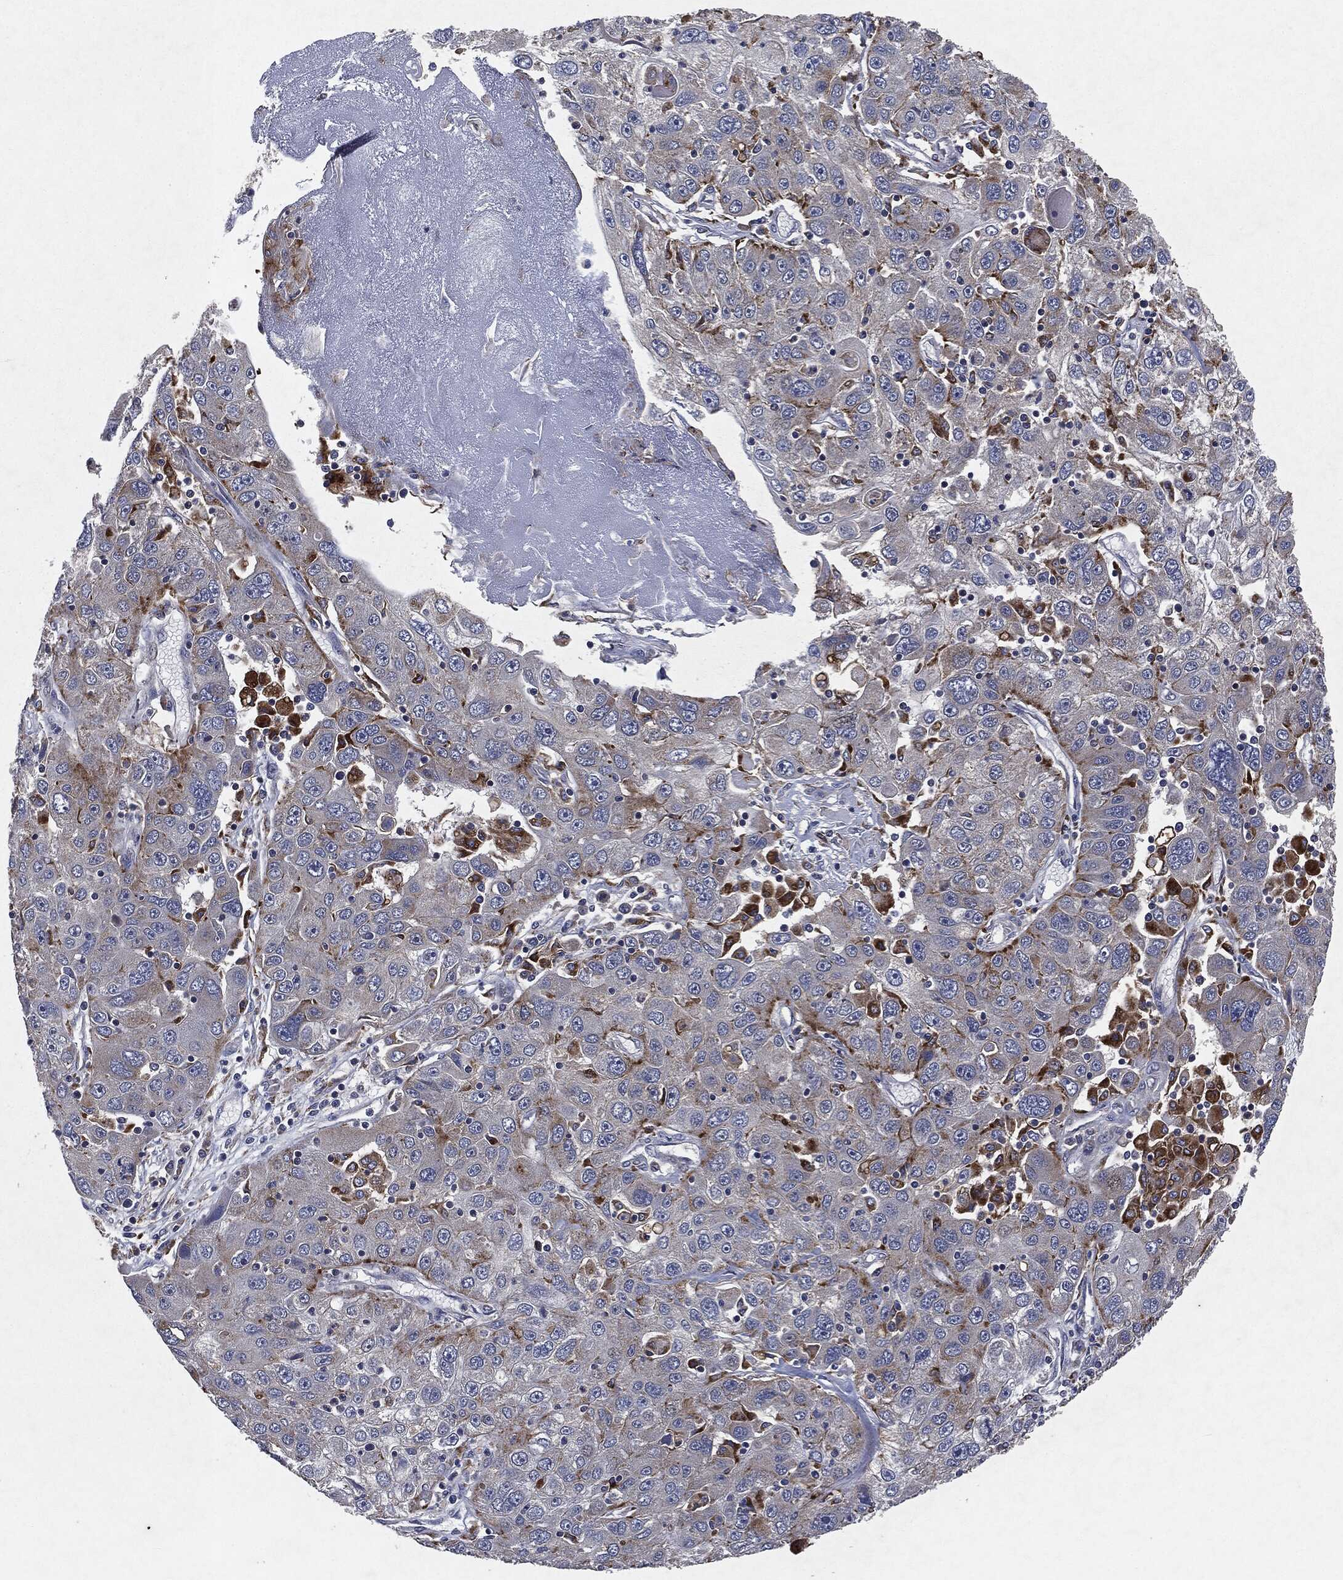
{"staining": {"intensity": "moderate", "quantity": "<25%", "location": "cytoplasmic/membranous"}, "tissue": "stomach cancer", "cell_type": "Tumor cells", "image_type": "cancer", "snomed": [{"axis": "morphology", "description": "Adenocarcinoma, NOS"}, {"axis": "topography", "description": "Stomach"}], "caption": "A brown stain shows moderate cytoplasmic/membranous positivity of a protein in stomach cancer tumor cells. (DAB IHC, brown staining for protein, blue staining for nuclei).", "gene": "SLC31A2", "patient": {"sex": "male", "age": 56}}